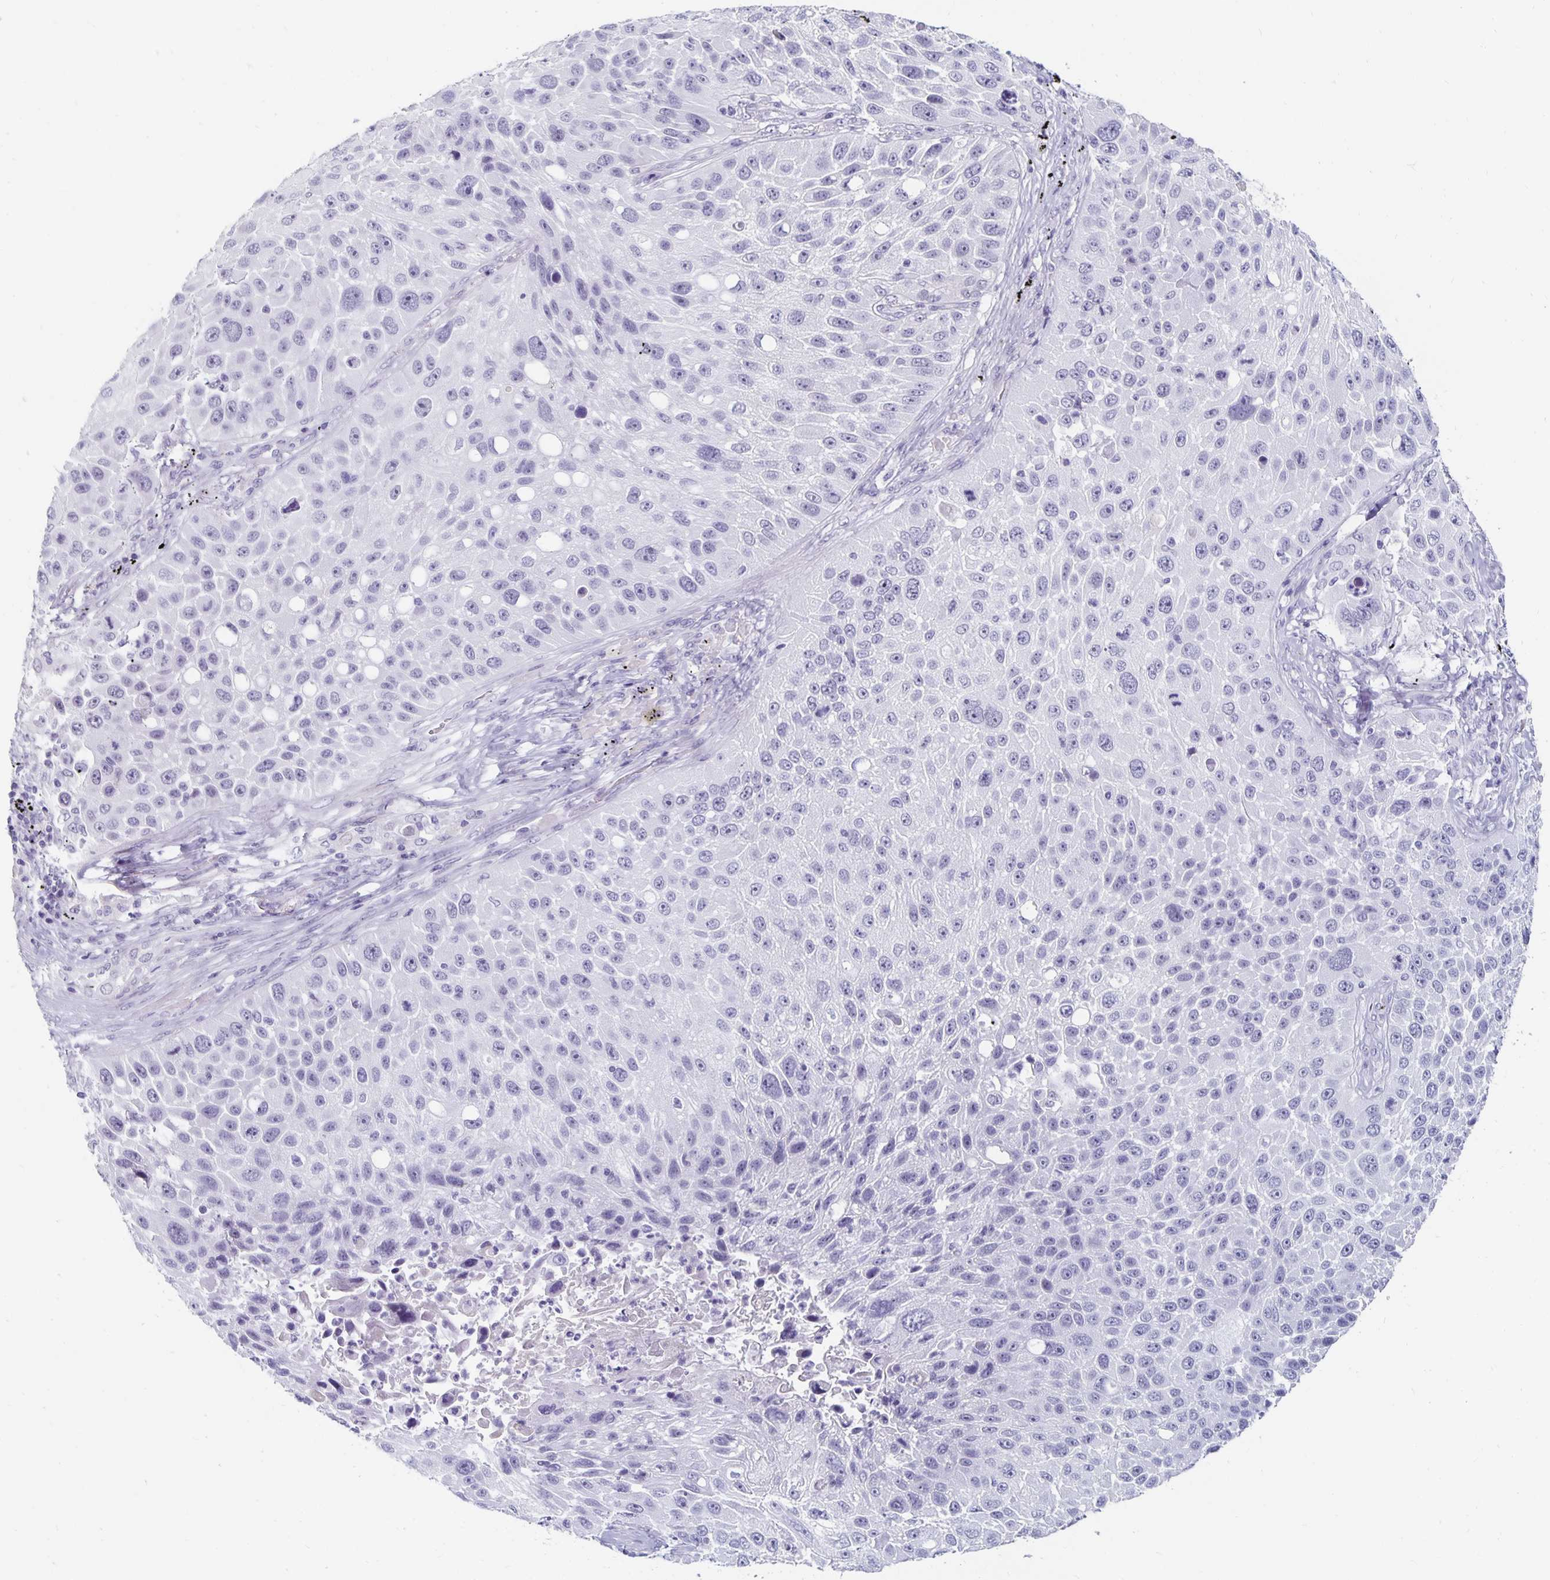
{"staining": {"intensity": "negative", "quantity": "none", "location": "none"}, "tissue": "lung cancer", "cell_type": "Tumor cells", "image_type": "cancer", "snomed": [{"axis": "morphology", "description": "Normal morphology"}, {"axis": "morphology", "description": "Squamous cell carcinoma, NOS"}, {"axis": "topography", "description": "Lymph node"}, {"axis": "topography", "description": "Lung"}], "caption": "Tumor cells are negative for brown protein staining in lung cancer (squamous cell carcinoma).", "gene": "KCNQ2", "patient": {"sex": "male", "age": 67}}